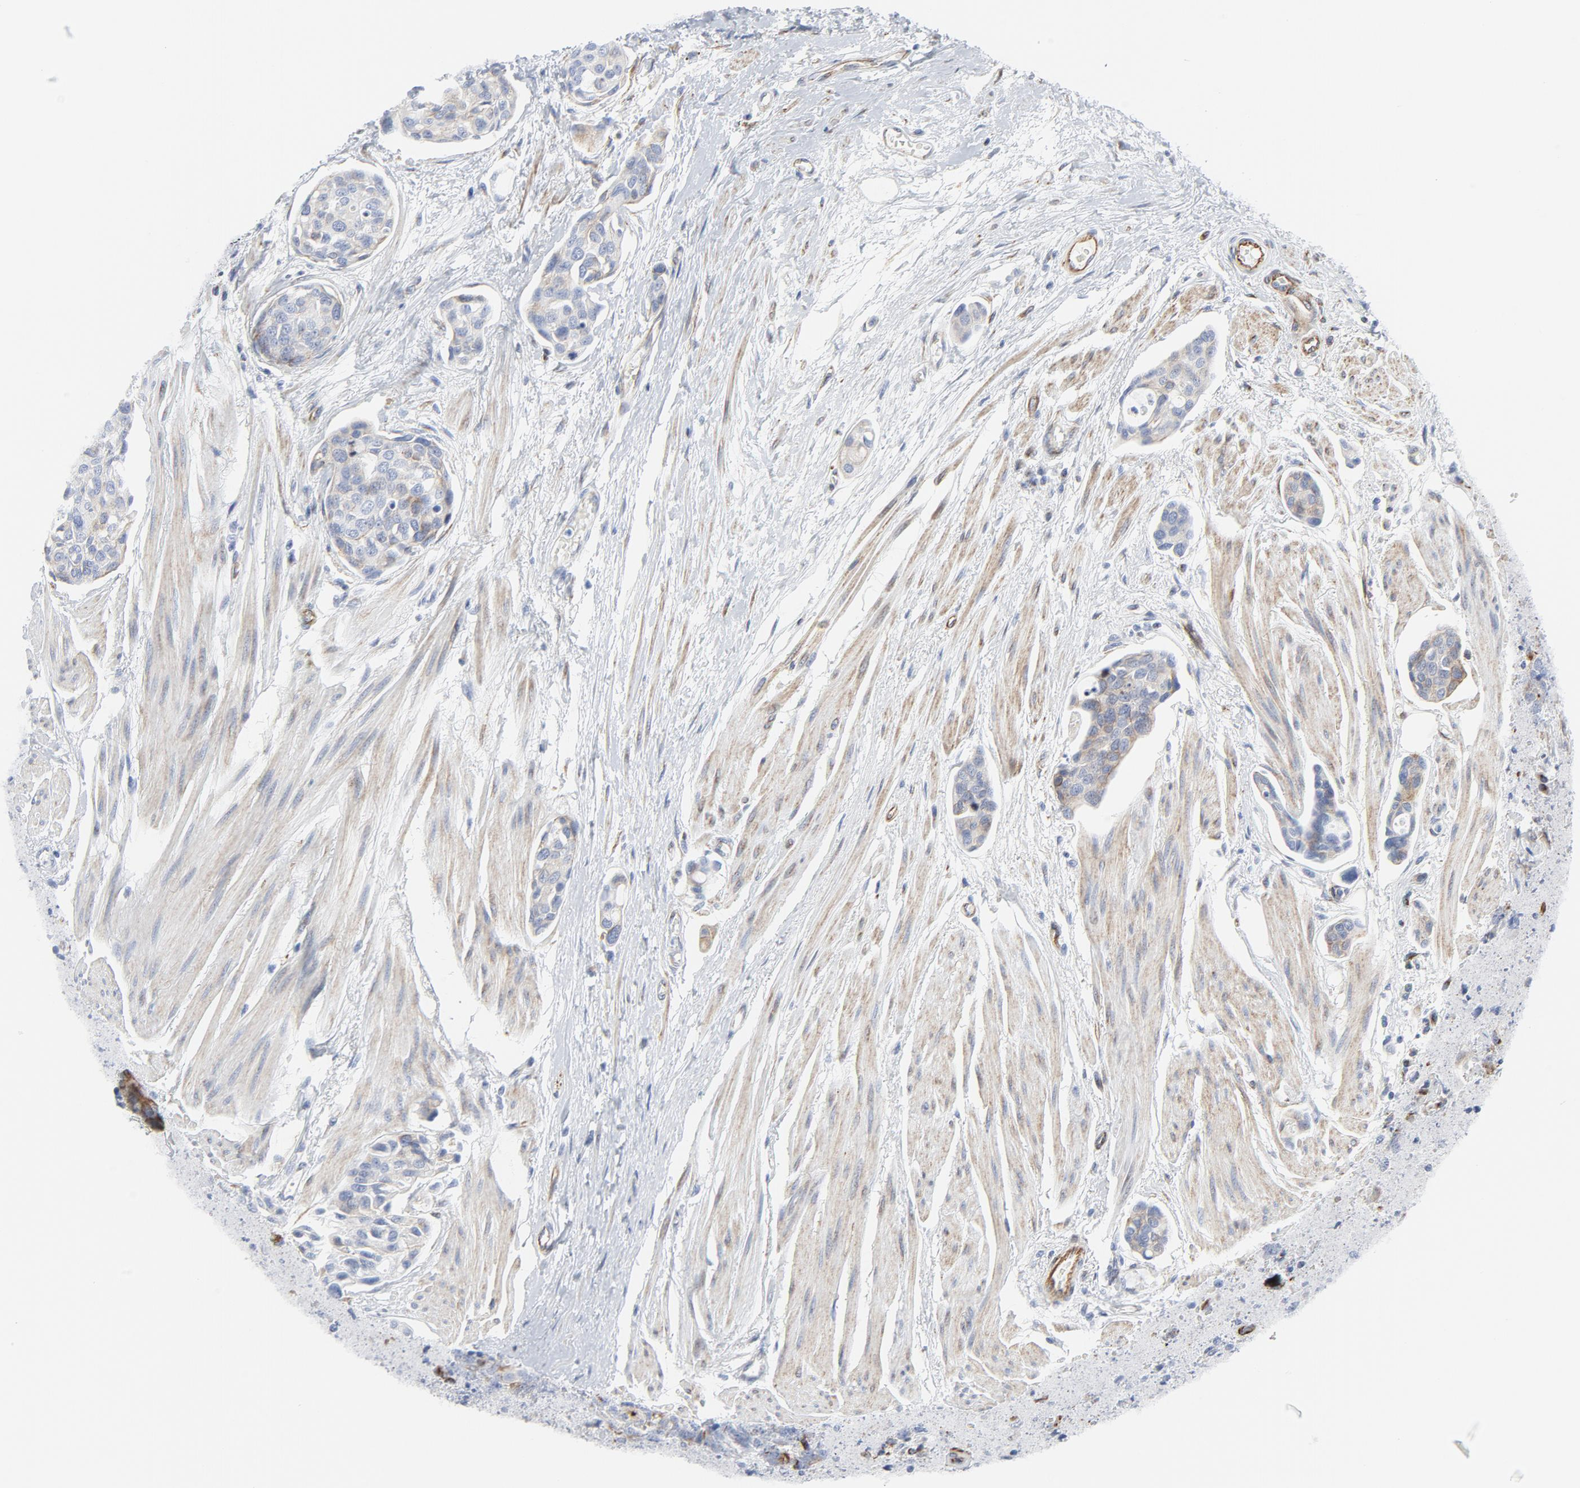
{"staining": {"intensity": "weak", "quantity": "<25%", "location": "cytoplasmic/membranous"}, "tissue": "urothelial cancer", "cell_type": "Tumor cells", "image_type": "cancer", "snomed": [{"axis": "morphology", "description": "Urothelial carcinoma, High grade"}, {"axis": "topography", "description": "Urinary bladder"}], "caption": "Tumor cells show no significant protein positivity in urothelial cancer.", "gene": "TUBB1", "patient": {"sex": "male", "age": 78}}